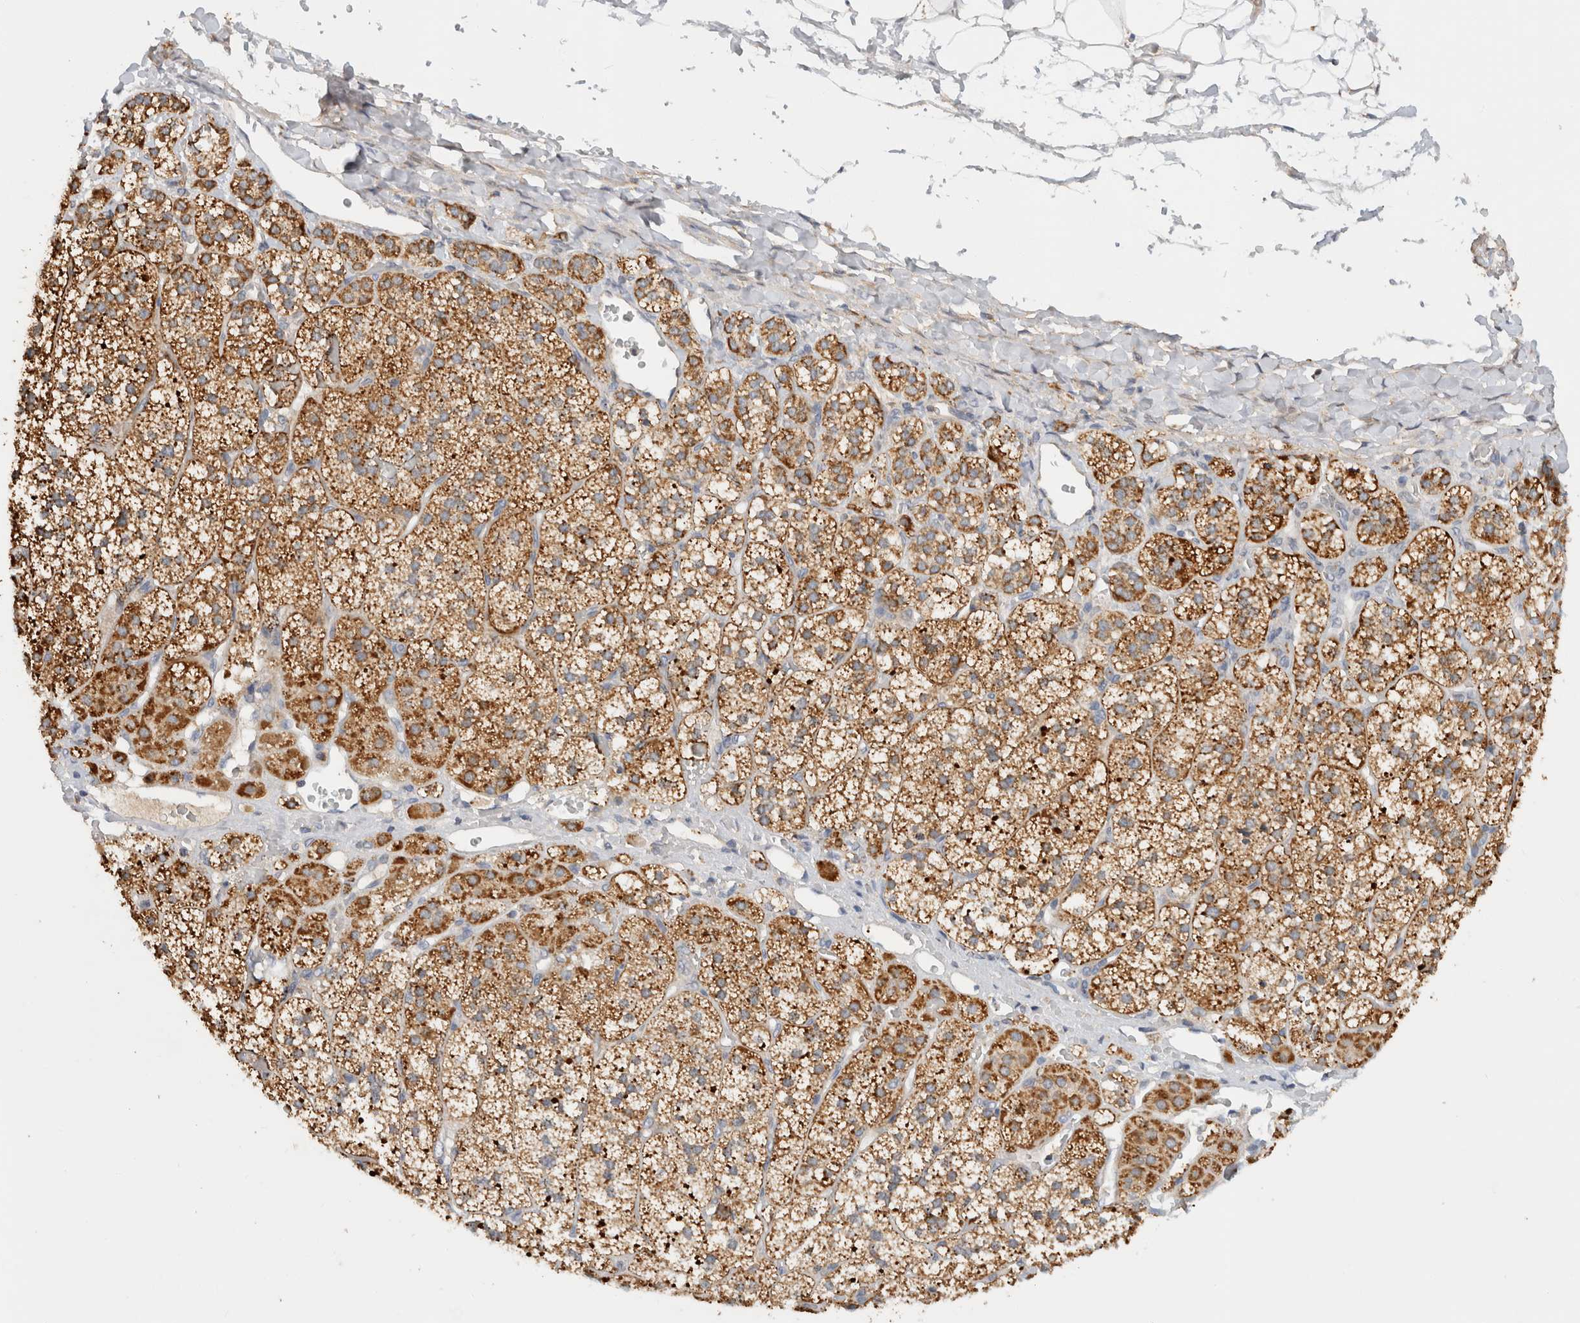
{"staining": {"intensity": "moderate", "quantity": ">75%", "location": "cytoplasmic/membranous"}, "tissue": "adrenal gland", "cell_type": "Glandular cells", "image_type": "normal", "snomed": [{"axis": "morphology", "description": "Normal tissue, NOS"}, {"axis": "topography", "description": "Adrenal gland"}], "caption": "DAB immunohistochemical staining of normal adrenal gland reveals moderate cytoplasmic/membranous protein positivity in about >75% of glandular cells.", "gene": "AMPD1", "patient": {"sex": "female", "age": 44}}